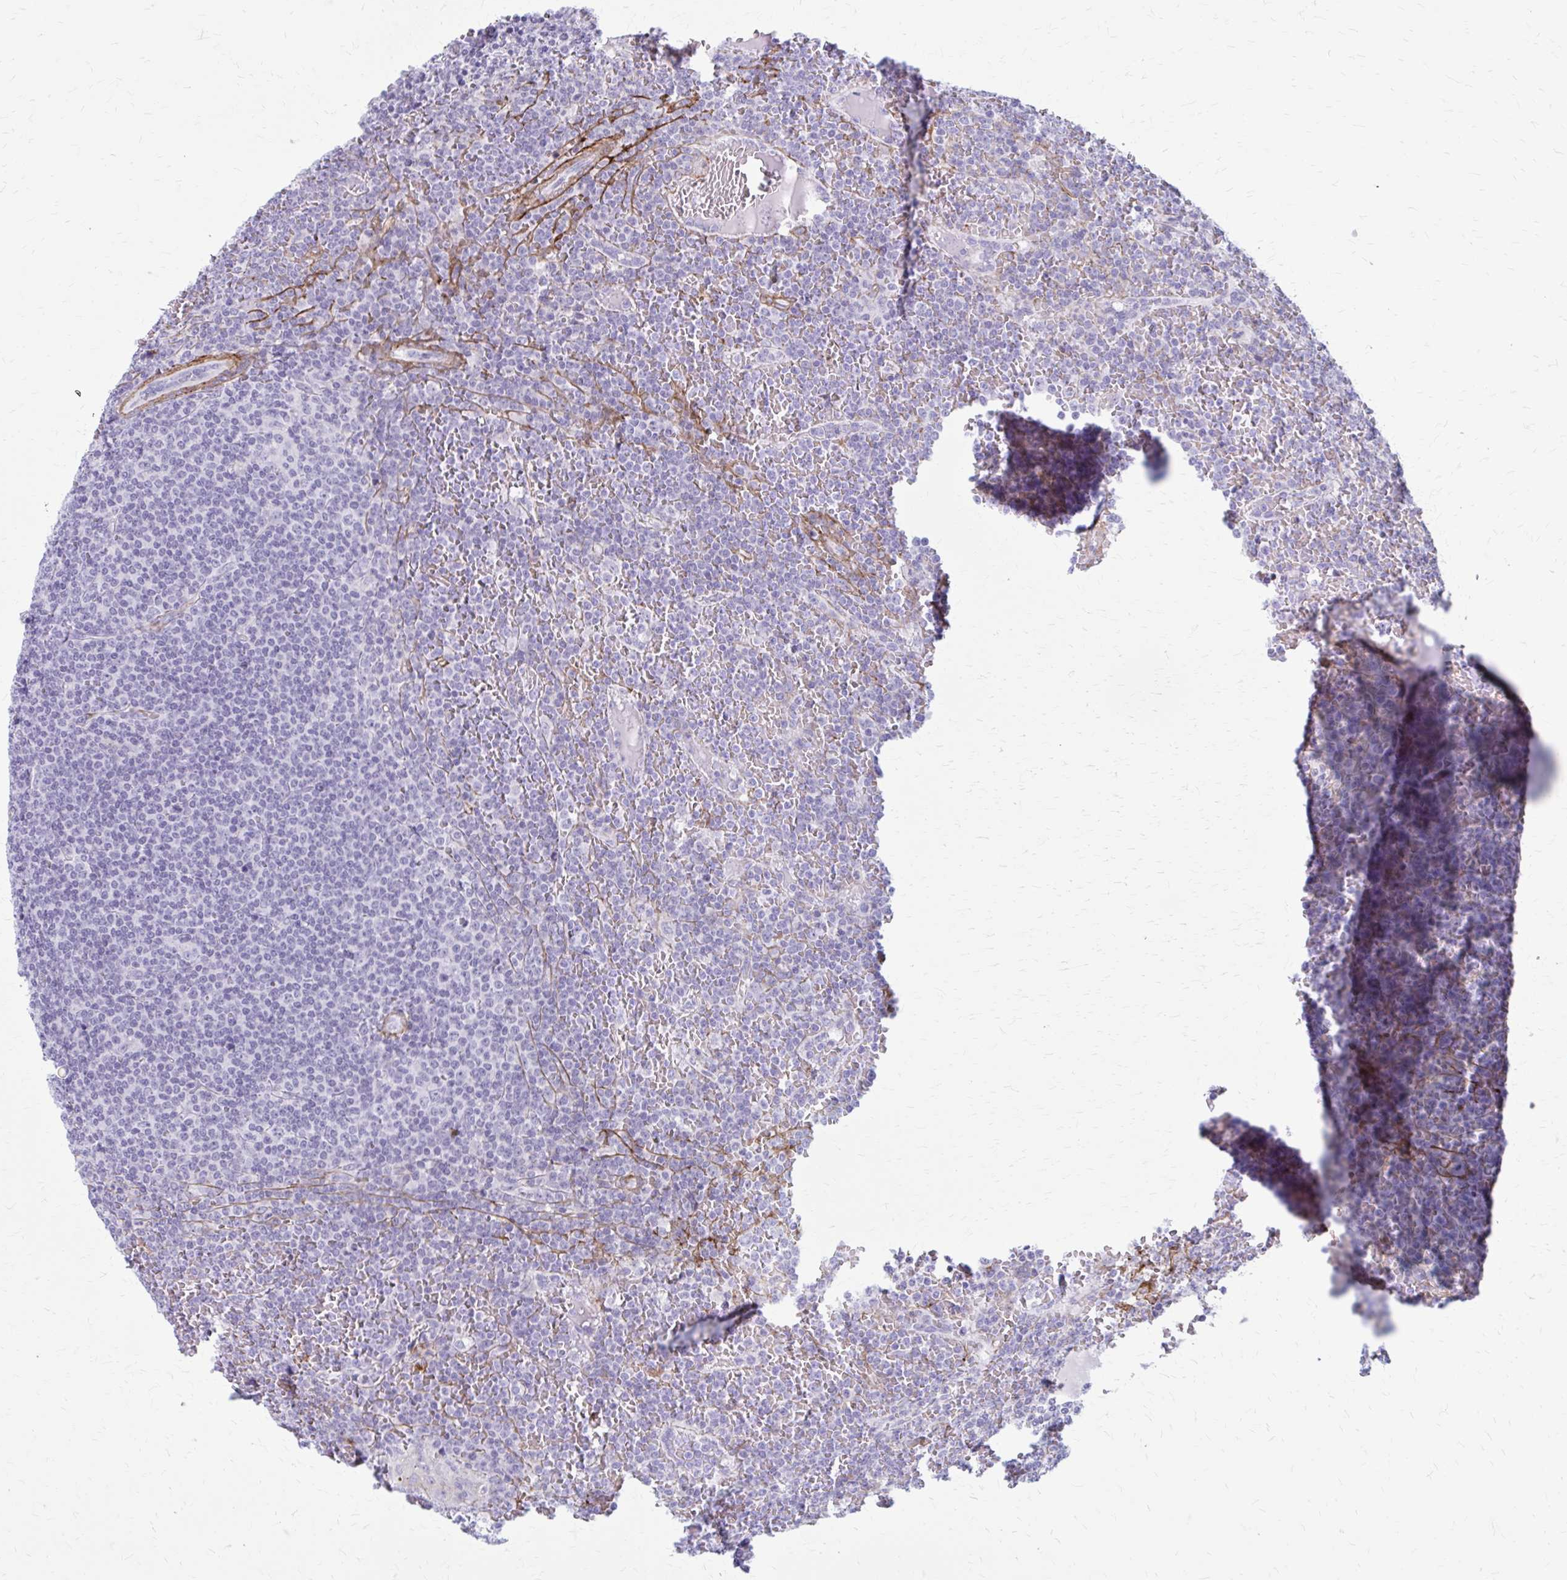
{"staining": {"intensity": "negative", "quantity": "none", "location": "none"}, "tissue": "lymphoma", "cell_type": "Tumor cells", "image_type": "cancer", "snomed": [{"axis": "morphology", "description": "Malignant lymphoma, non-Hodgkin's type, Low grade"}, {"axis": "topography", "description": "Spleen"}], "caption": "Protein analysis of low-grade malignant lymphoma, non-Hodgkin's type demonstrates no significant staining in tumor cells.", "gene": "AKAP12", "patient": {"sex": "female", "age": 19}}